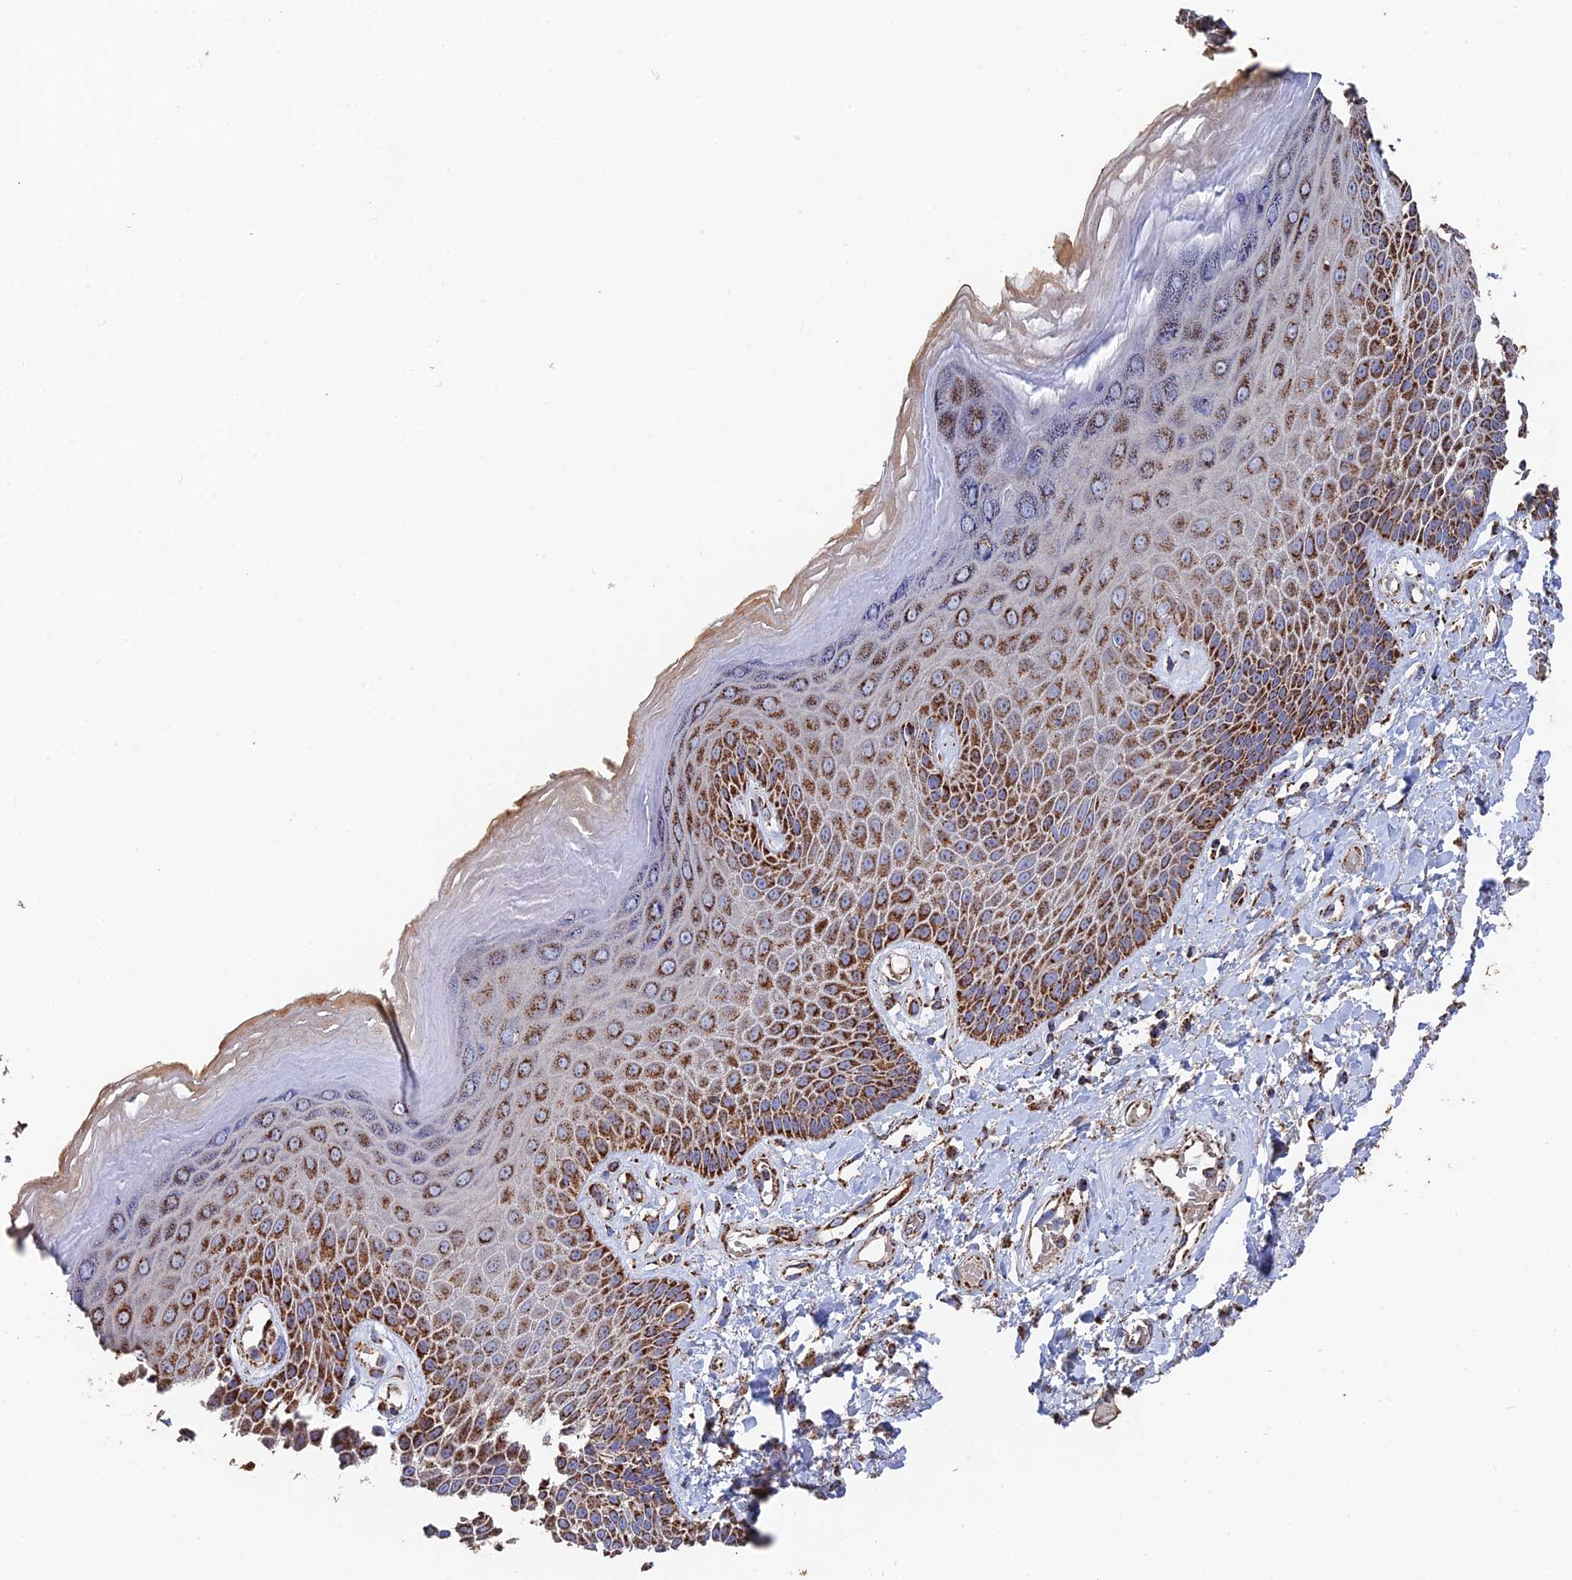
{"staining": {"intensity": "strong", "quantity": ">75%", "location": "cytoplasmic/membranous"}, "tissue": "skin", "cell_type": "Epidermal cells", "image_type": "normal", "snomed": [{"axis": "morphology", "description": "Normal tissue, NOS"}, {"axis": "topography", "description": "Anal"}], "caption": "Immunohistochemistry photomicrograph of normal skin: human skin stained using IHC shows high levels of strong protein expression localized specifically in the cytoplasmic/membranous of epidermal cells, appearing as a cytoplasmic/membranous brown color.", "gene": "HAUS8", "patient": {"sex": "male", "age": 78}}